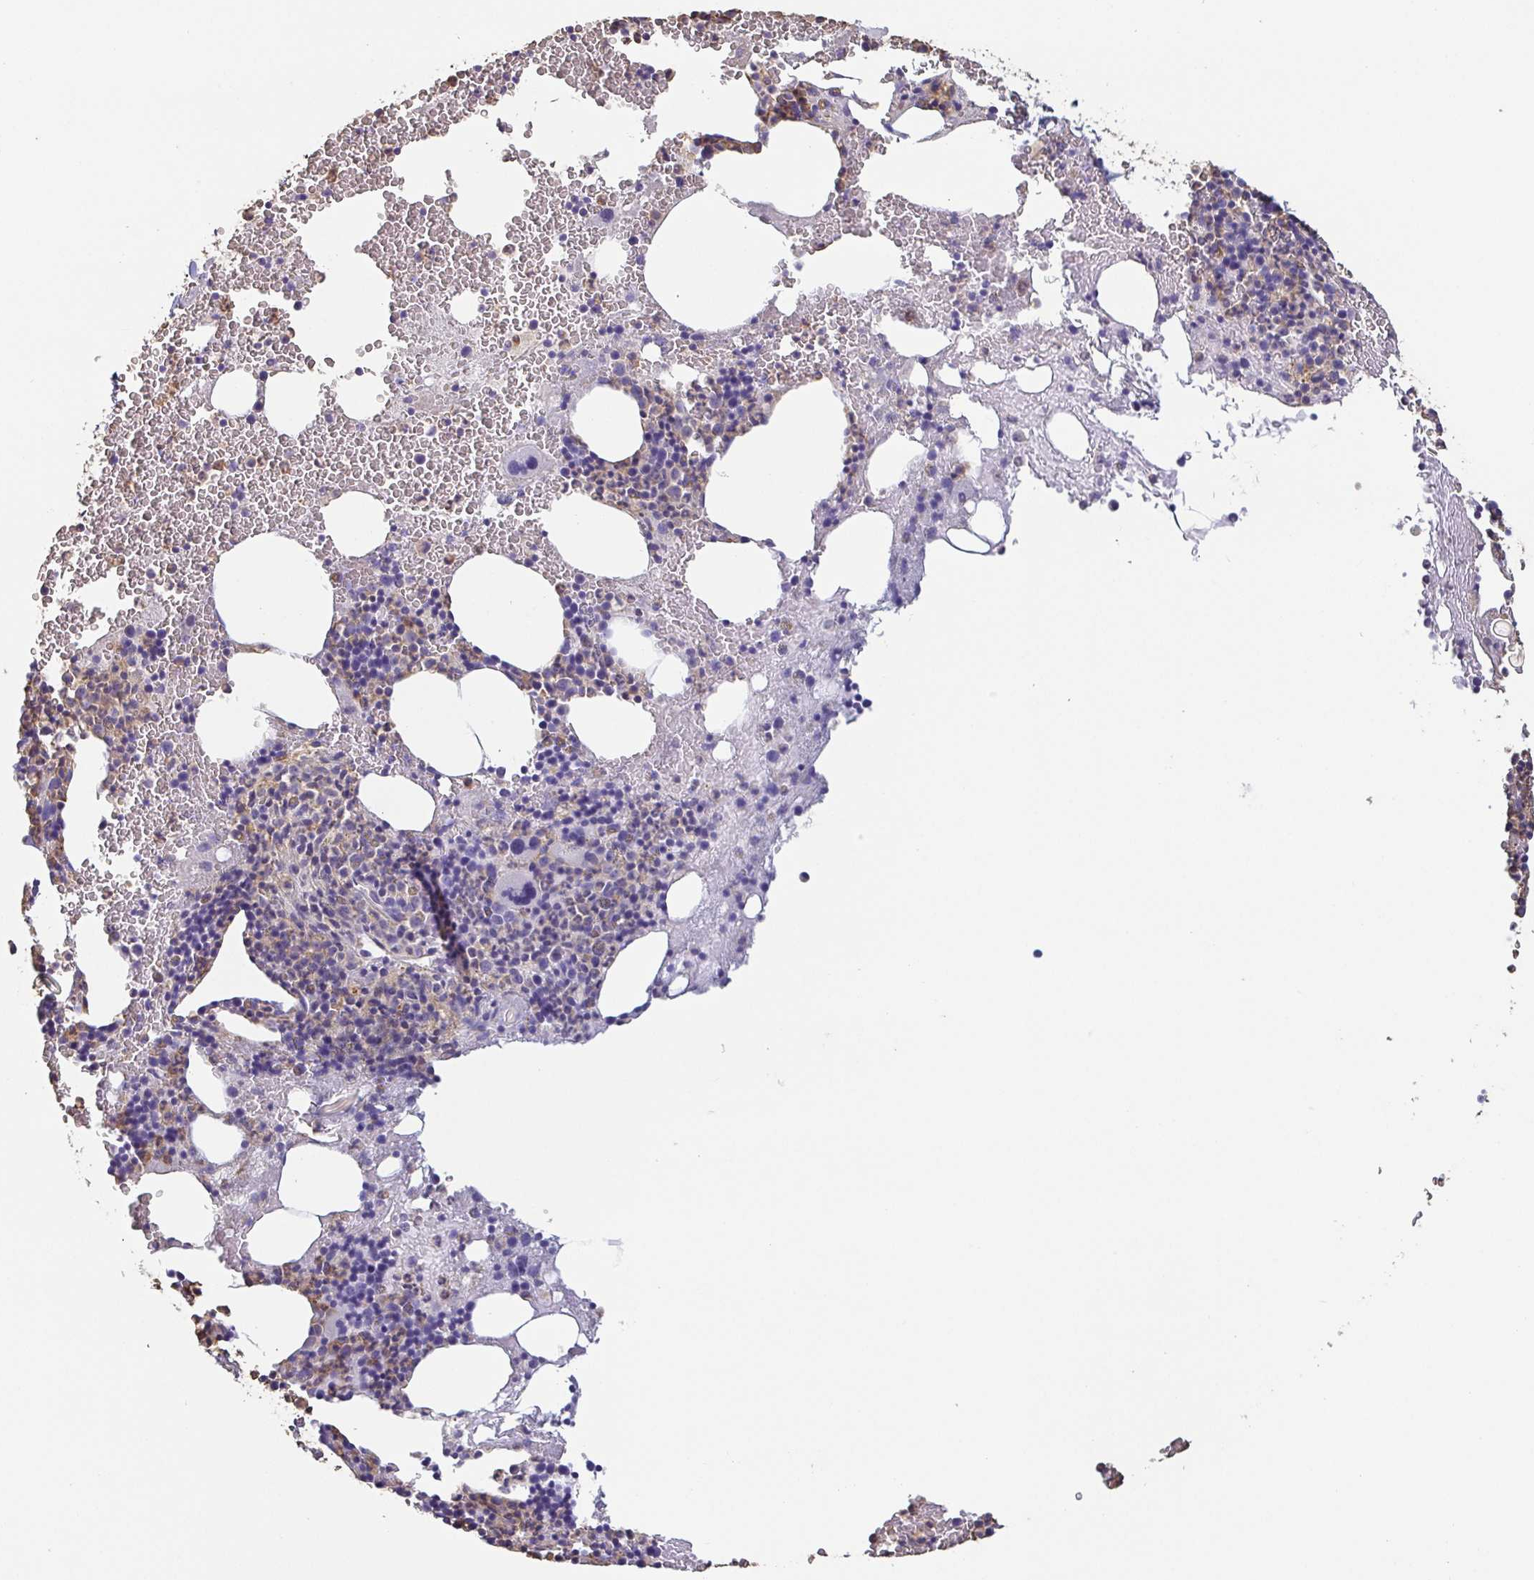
{"staining": {"intensity": "negative", "quantity": "none", "location": "none"}, "tissue": "bone marrow", "cell_type": "Hematopoietic cells", "image_type": "normal", "snomed": [{"axis": "morphology", "description": "Normal tissue, NOS"}, {"axis": "topography", "description": "Bone marrow"}], "caption": "IHC histopathology image of normal bone marrow stained for a protein (brown), which reveals no positivity in hematopoietic cells.", "gene": "BPIFA2", "patient": {"sex": "male", "age": 47}}